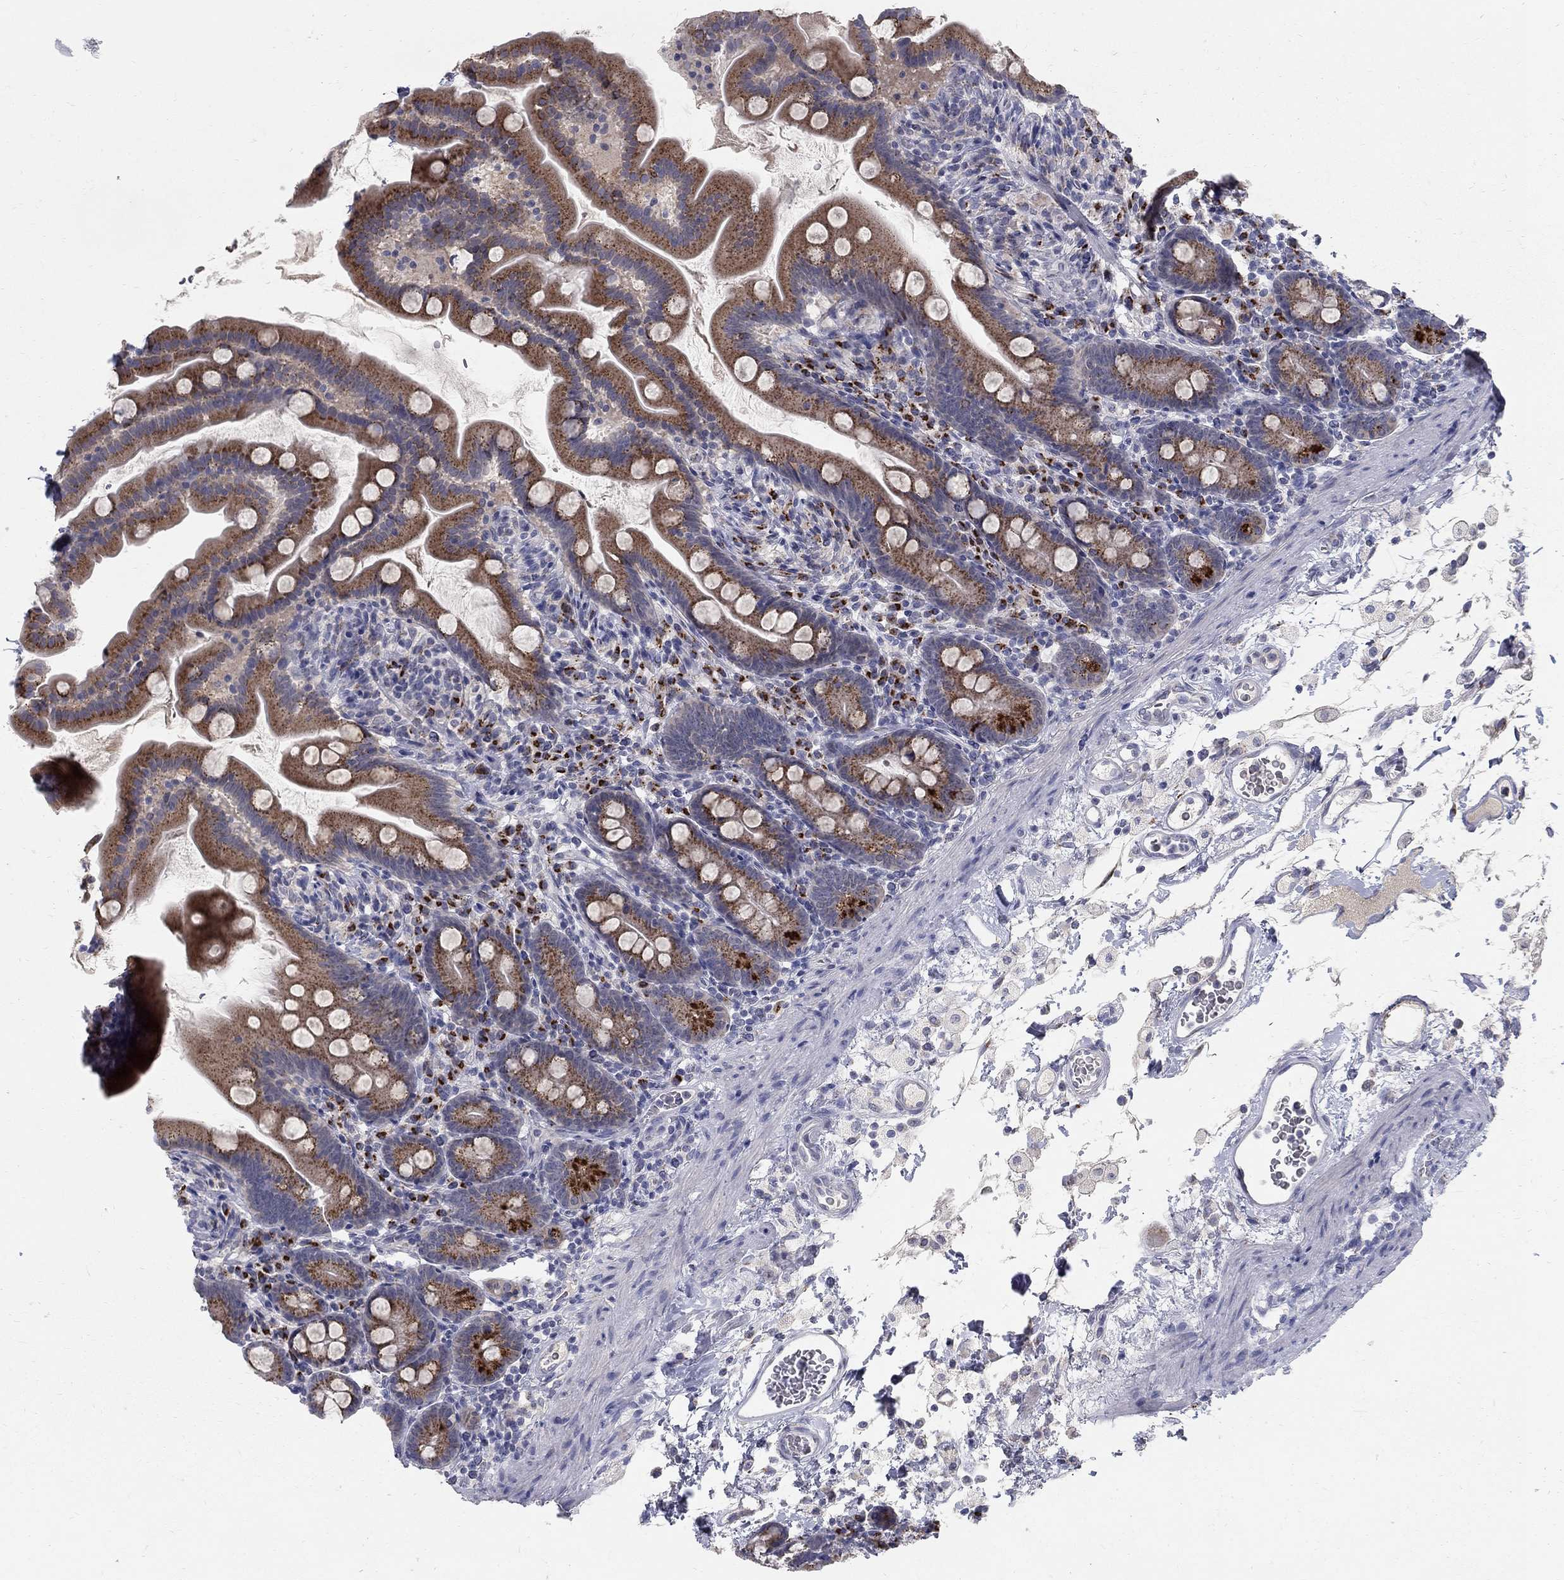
{"staining": {"intensity": "moderate", "quantity": ">75%", "location": "cytoplasmic/membranous"}, "tissue": "small intestine", "cell_type": "Glandular cells", "image_type": "normal", "snomed": [{"axis": "morphology", "description": "Normal tissue, NOS"}, {"axis": "topography", "description": "Small intestine"}], "caption": "Protein expression analysis of normal small intestine reveals moderate cytoplasmic/membranous expression in approximately >75% of glandular cells. The staining was performed using DAB (3,3'-diaminobenzidine), with brown indicating positive protein expression. Nuclei are stained blue with hematoxylin.", "gene": "PANK3", "patient": {"sex": "female", "age": 44}}